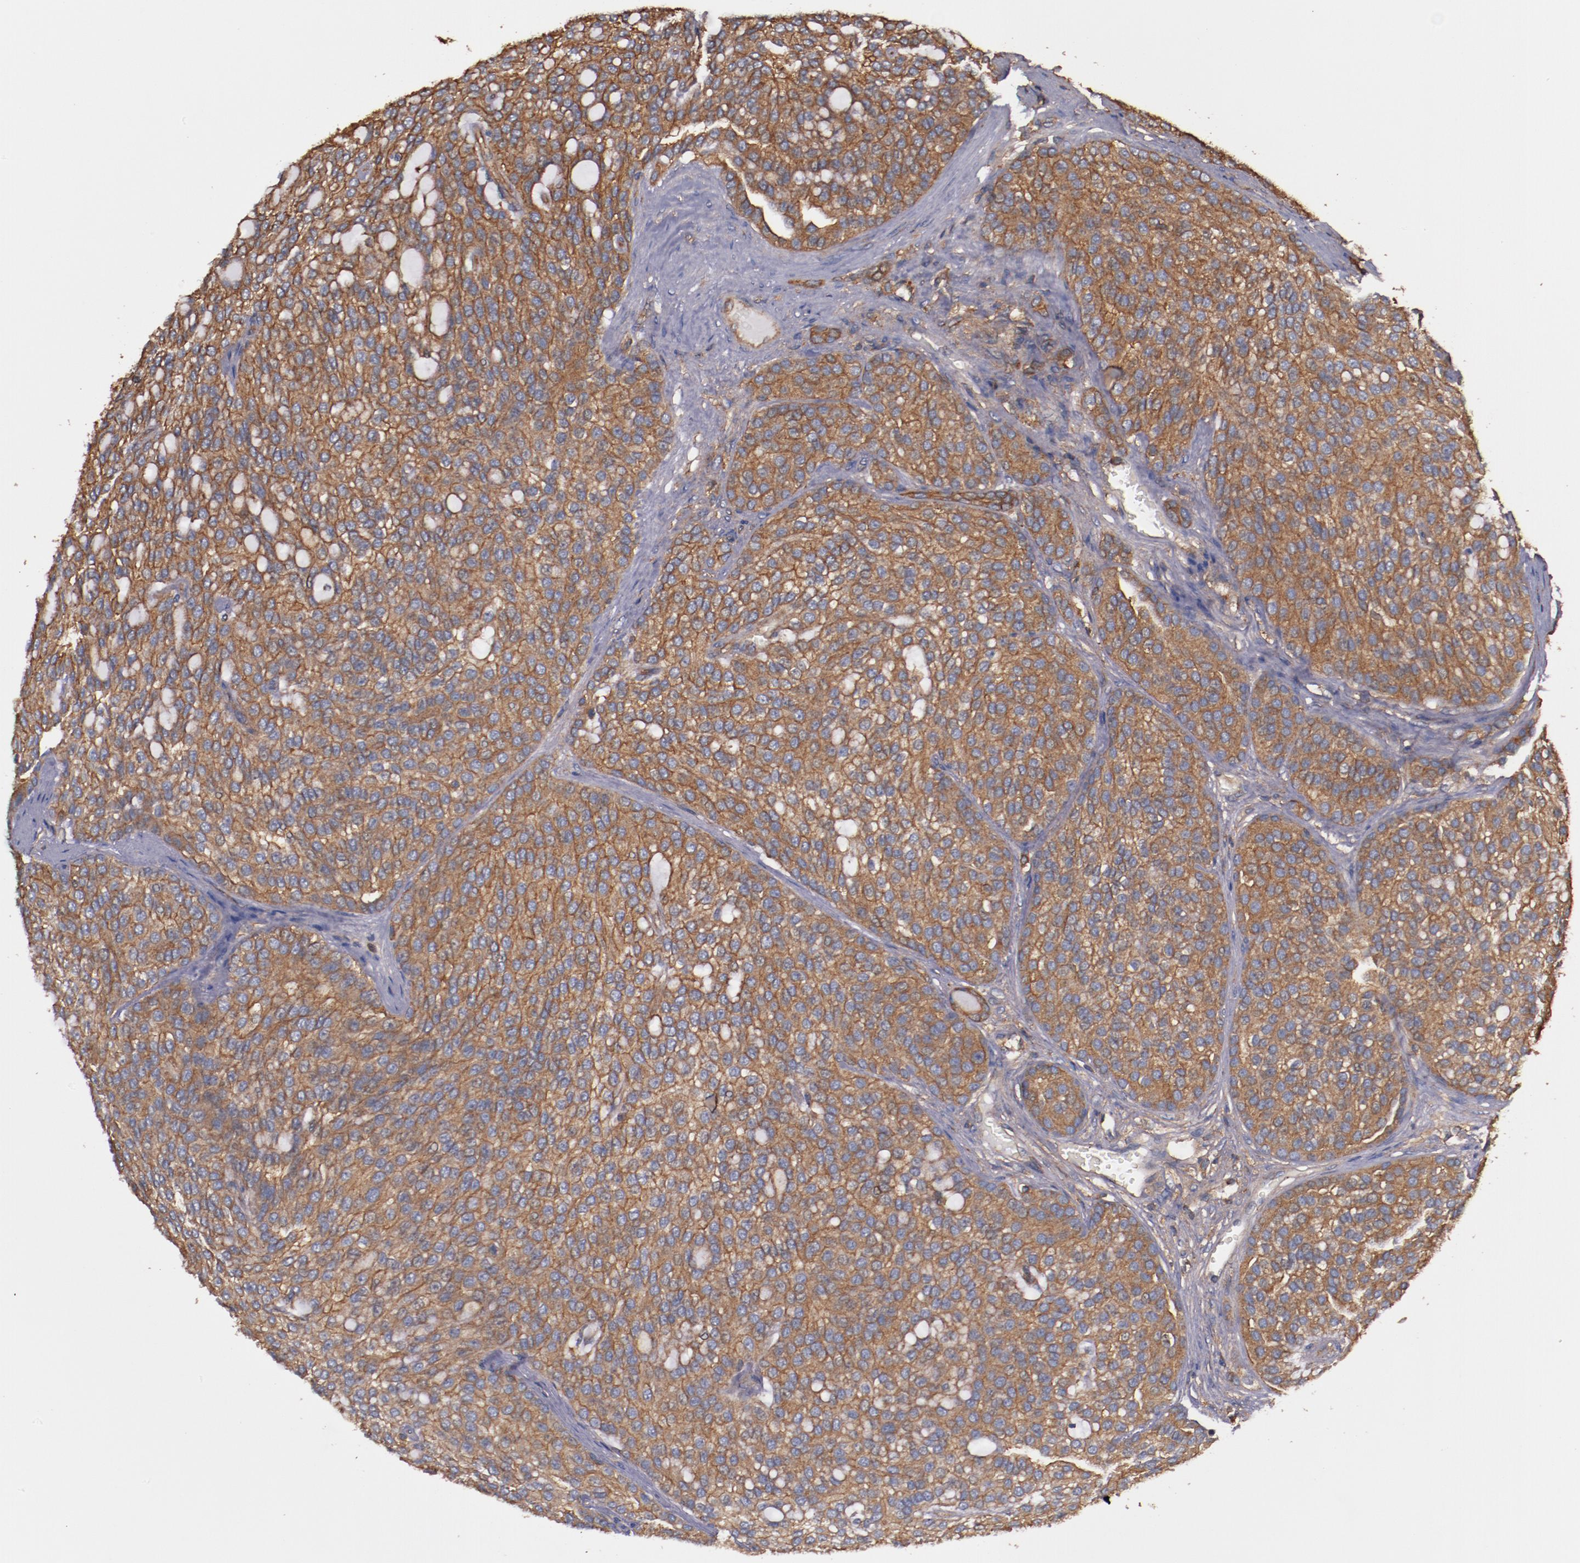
{"staining": {"intensity": "strong", "quantity": ">75%", "location": "cytoplasmic/membranous"}, "tissue": "renal cancer", "cell_type": "Tumor cells", "image_type": "cancer", "snomed": [{"axis": "morphology", "description": "Adenocarcinoma, NOS"}, {"axis": "topography", "description": "Kidney"}], "caption": "Strong cytoplasmic/membranous protein expression is identified in approximately >75% of tumor cells in adenocarcinoma (renal).", "gene": "TMOD3", "patient": {"sex": "male", "age": 63}}